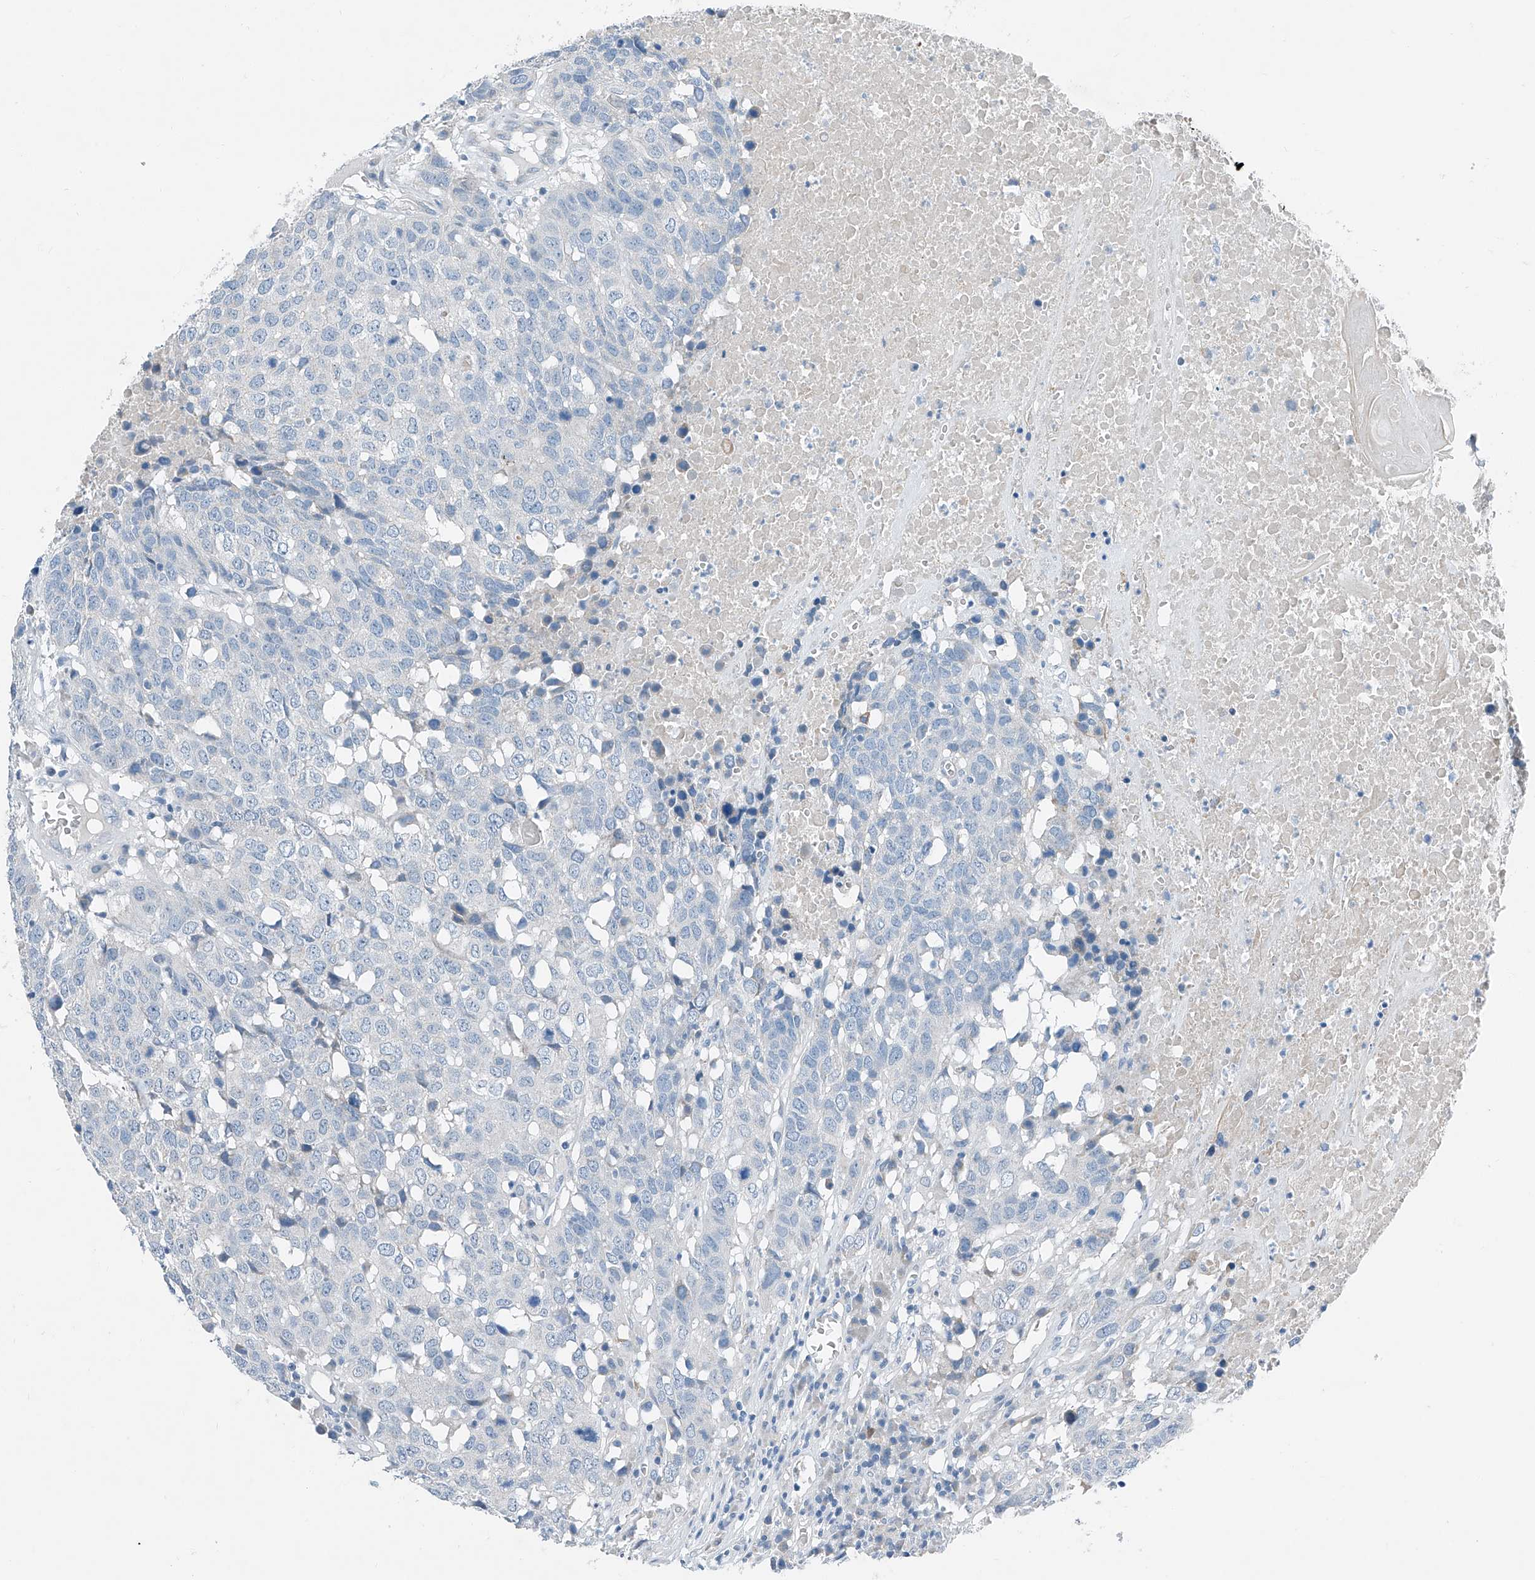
{"staining": {"intensity": "negative", "quantity": "none", "location": "none"}, "tissue": "head and neck cancer", "cell_type": "Tumor cells", "image_type": "cancer", "snomed": [{"axis": "morphology", "description": "Squamous cell carcinoma, NOS"}, {"axis": "topography", "description": "Head-Neck"}], "caption": "Squamous cell carcinoma (head and neck) was stained to show a protein in brown. There is no significant staining in tumor cells.", "gene": "MDGA1", "patient": {"sex": "male", "age": 66}}